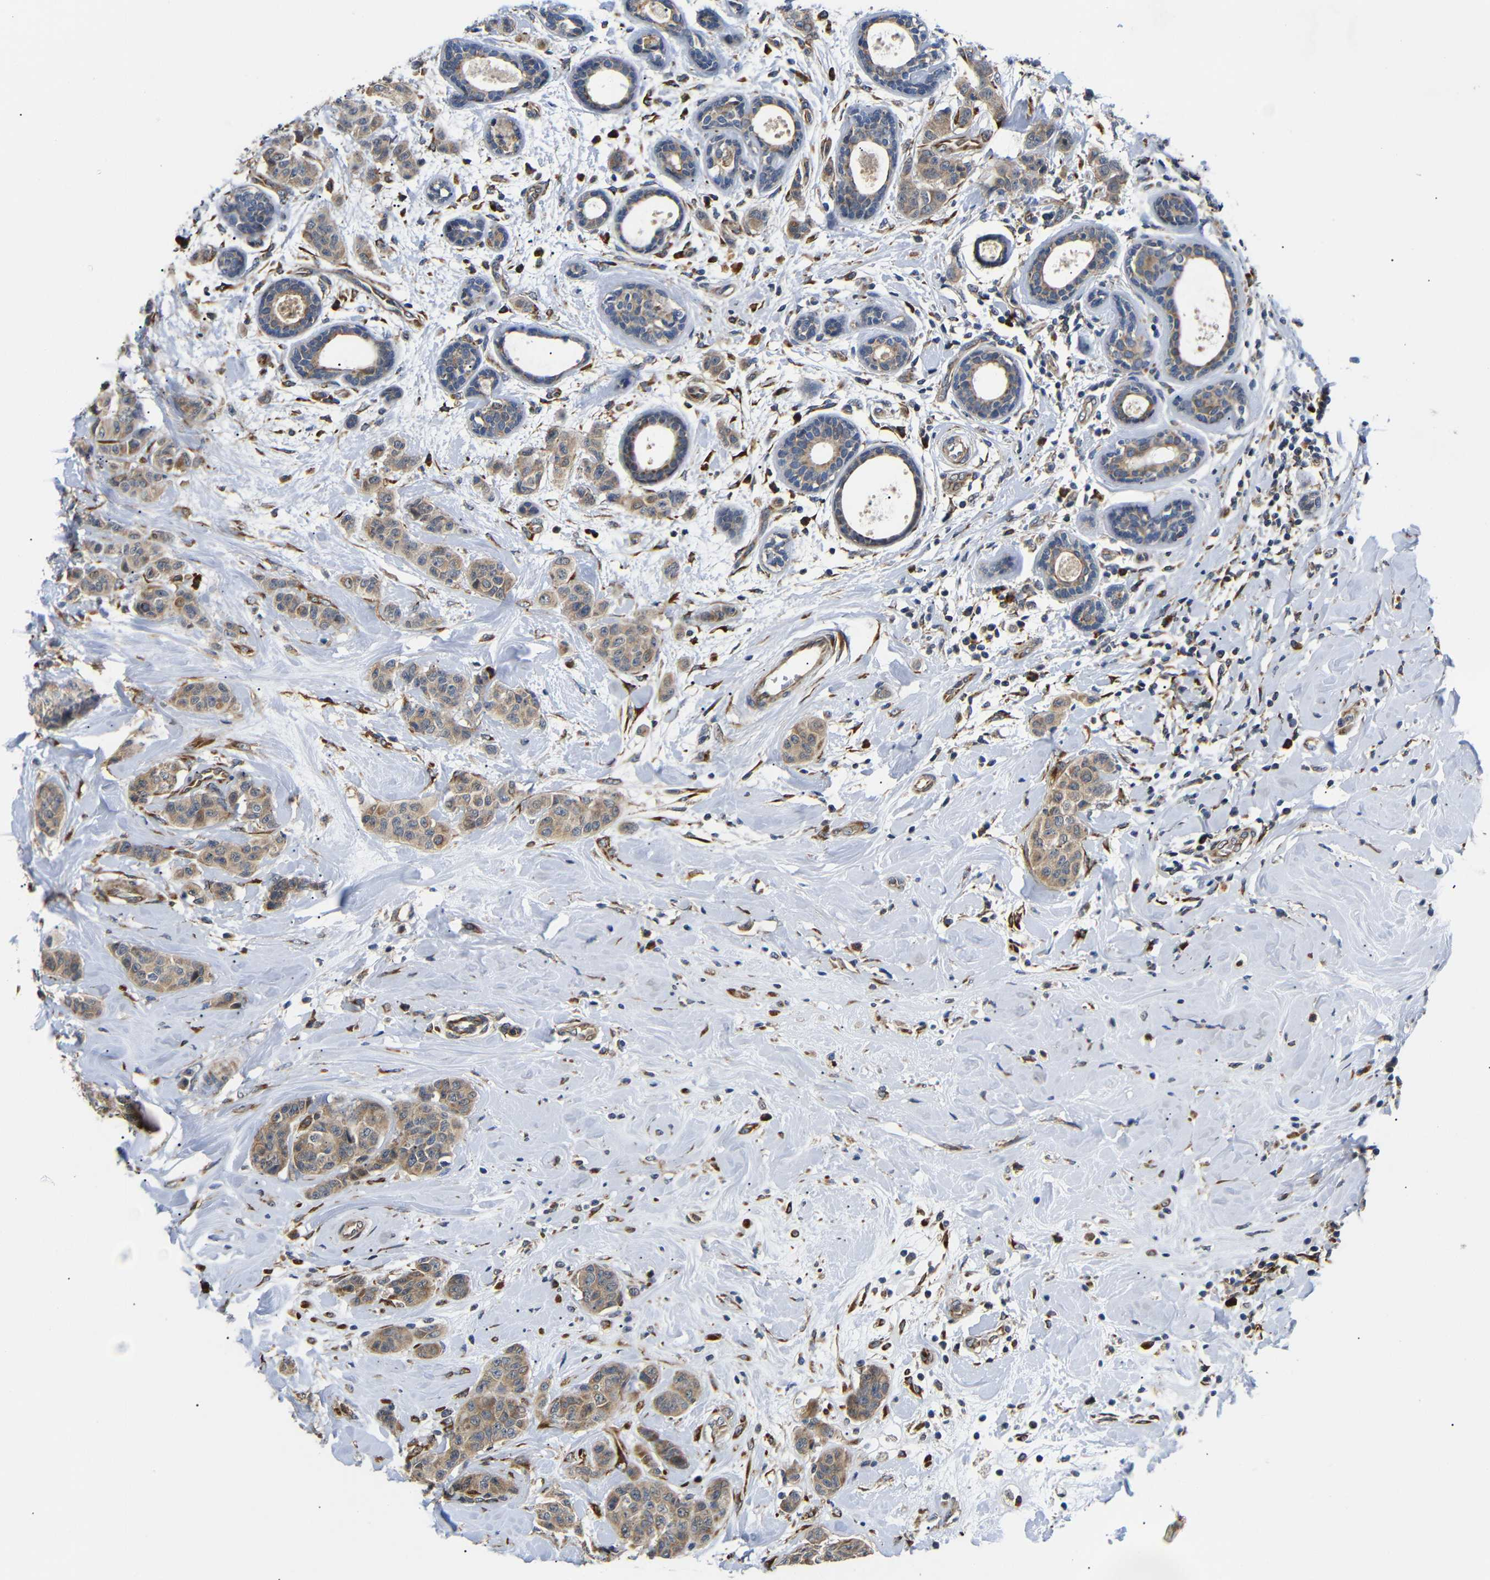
{"staining": {"intensity": "moderate", "quantity": ">75%", "location": "cytoplasmic/membranous"}, "tissue": "breast cancer", "cell_type": "Tumor cells", "image_type": "cancer", "snomed": [{"axis": "morphology", "description": "Normal tissue, NOS"}, {"axis": "morphology", "description": "Duct carcinoma"}, {"axis": "topography", "description": "Breast"}], "caption": "The photomicrograph shows immunohistochemical staining of infiltrating ductal carcinoma (breast). There is moderate cytoplasmic/membranous expression is identified in about >75% of tumor cells.", "gene": "KANK4", "patient": {"sex": "female", "age": 40}}